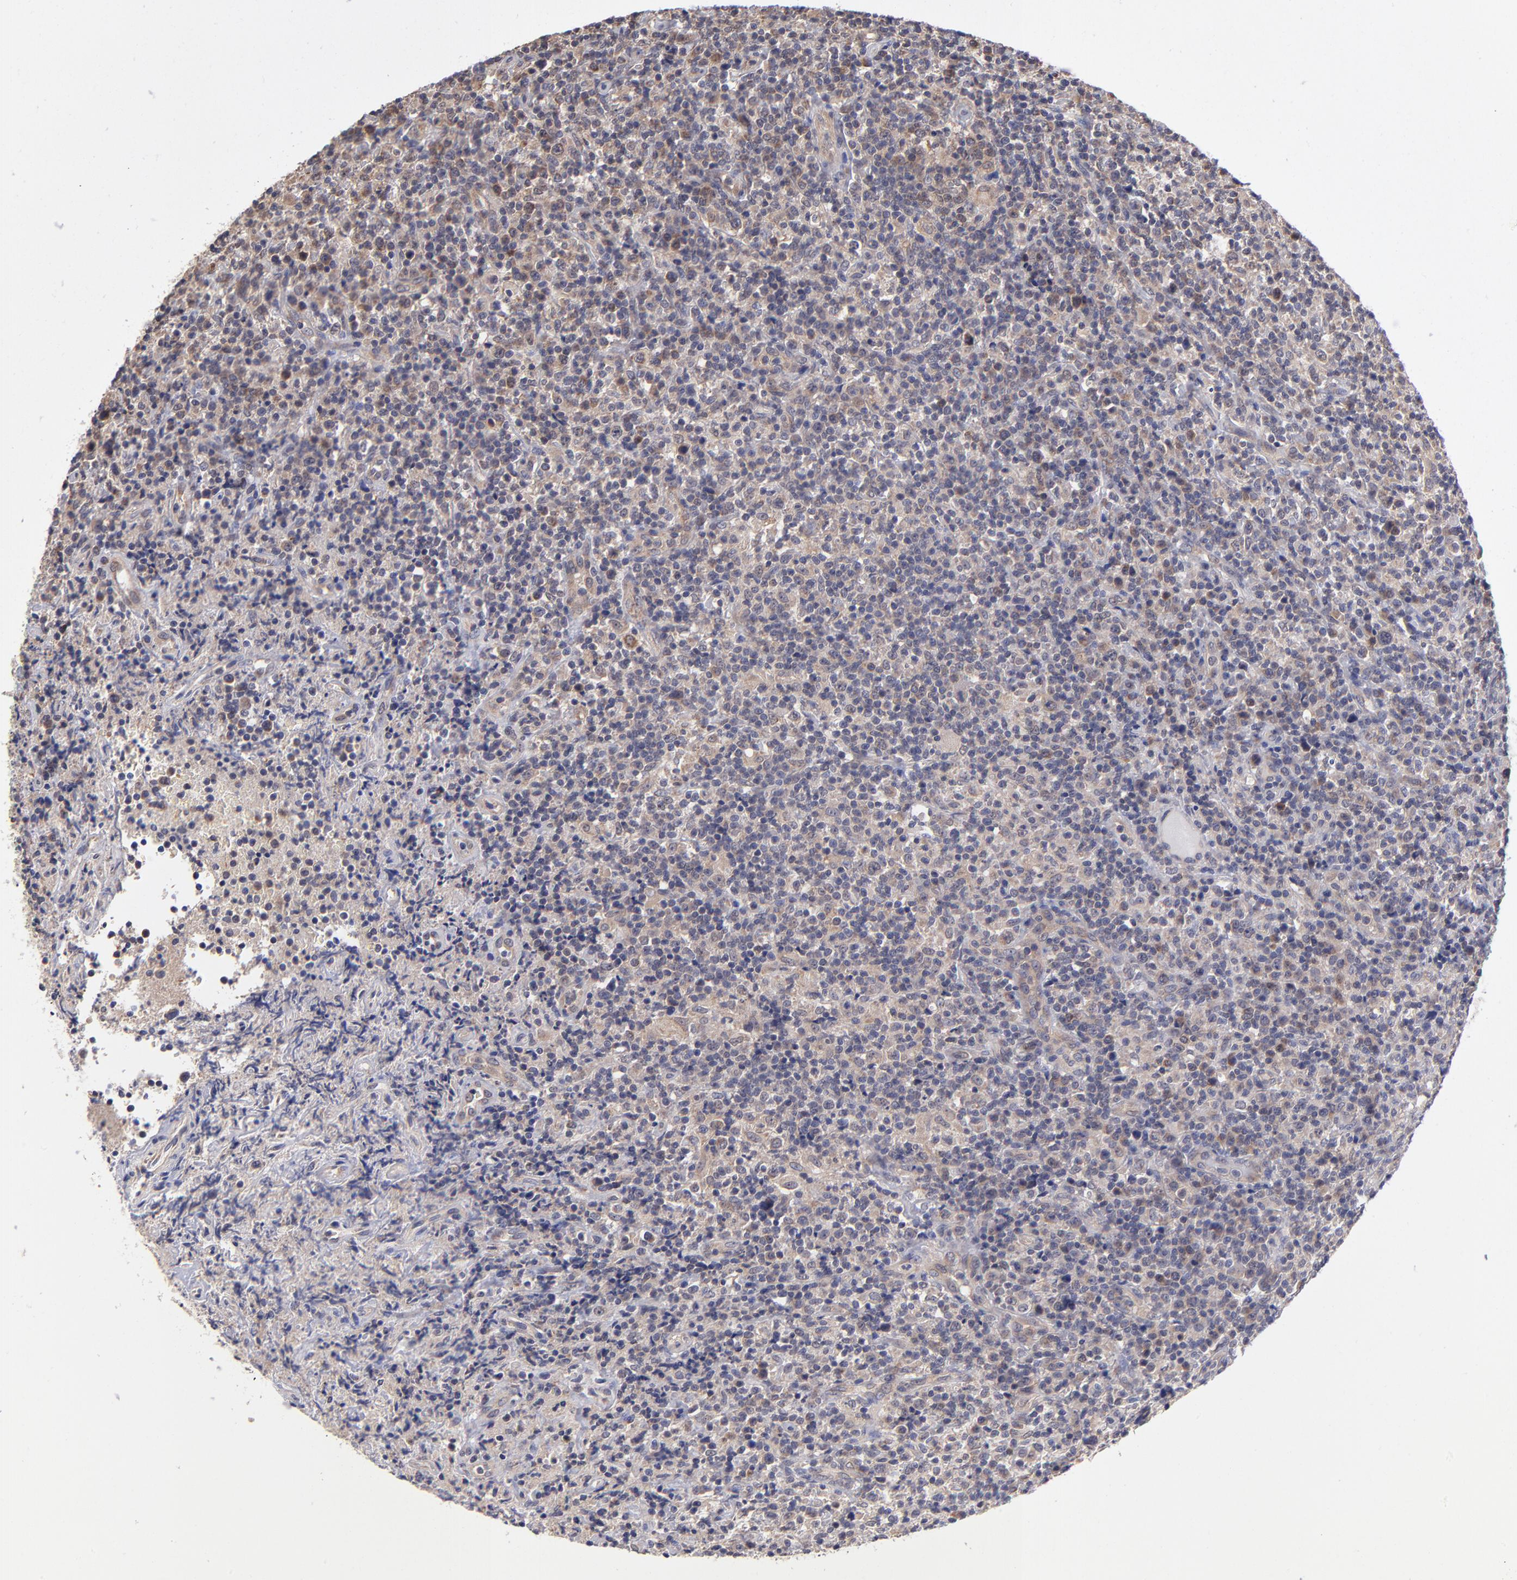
{"staining": {"intensity": "moderate", "quantity": "25%-75%", "location": "cytoplasmic/membranous"}, "tissue": "lymphoma", "cell_type": "Tumor cells", "image_type": "cancer", "snomed": [{"axis": "morphology", "description": "Hodgkin's disease, NOS"}, {"axis": "topography", "description": "Lymph node"}], "caption": "Immunohistochemical staining of Hodgkin's disease displays moderate cytoplasmic/membranous protein positivity in about 25%-75% of tumor cells.", "gene": "UBE2H", "patient": {"sex": "male", "age": 65}}